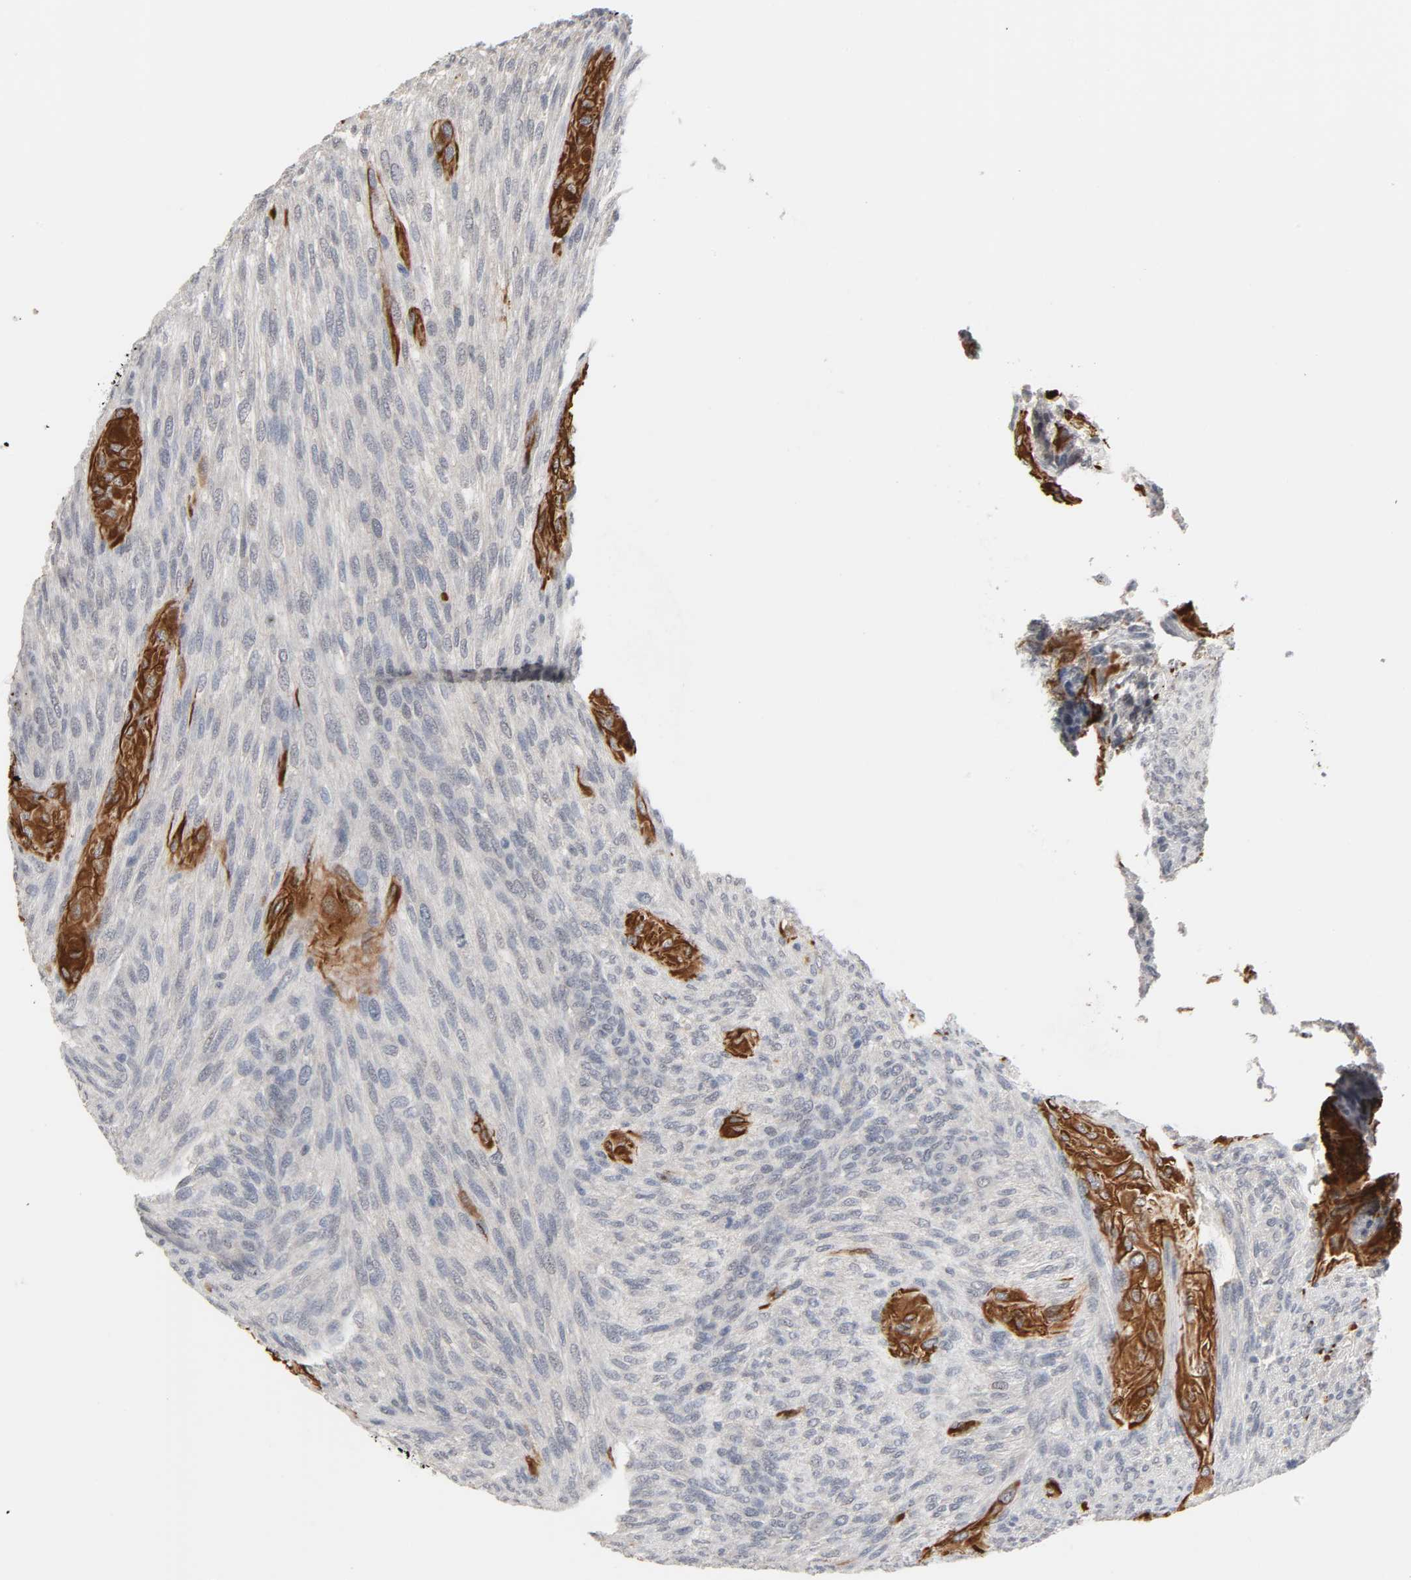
{"staining": {"intensity": "negative", "quantity": "none", "location": "none"}, "tissue": "glioma", "cell_type": "Tumor cells", "image_type": "cancer", "snomed": [{"axis": "morphology", "description": "Glioma, malignant, High grade"}, {"axis": "topography", "description": "Cerebral cortex"}], "caption": "DAB immunohistochemical staining of glioma exhibits no significant expression in tumor cells. (Brightfield microscopy of DAB immunohistochemistry at high magnification).", "gene": "ACSS2", "patient": {"sex": "female", "age": 55}}